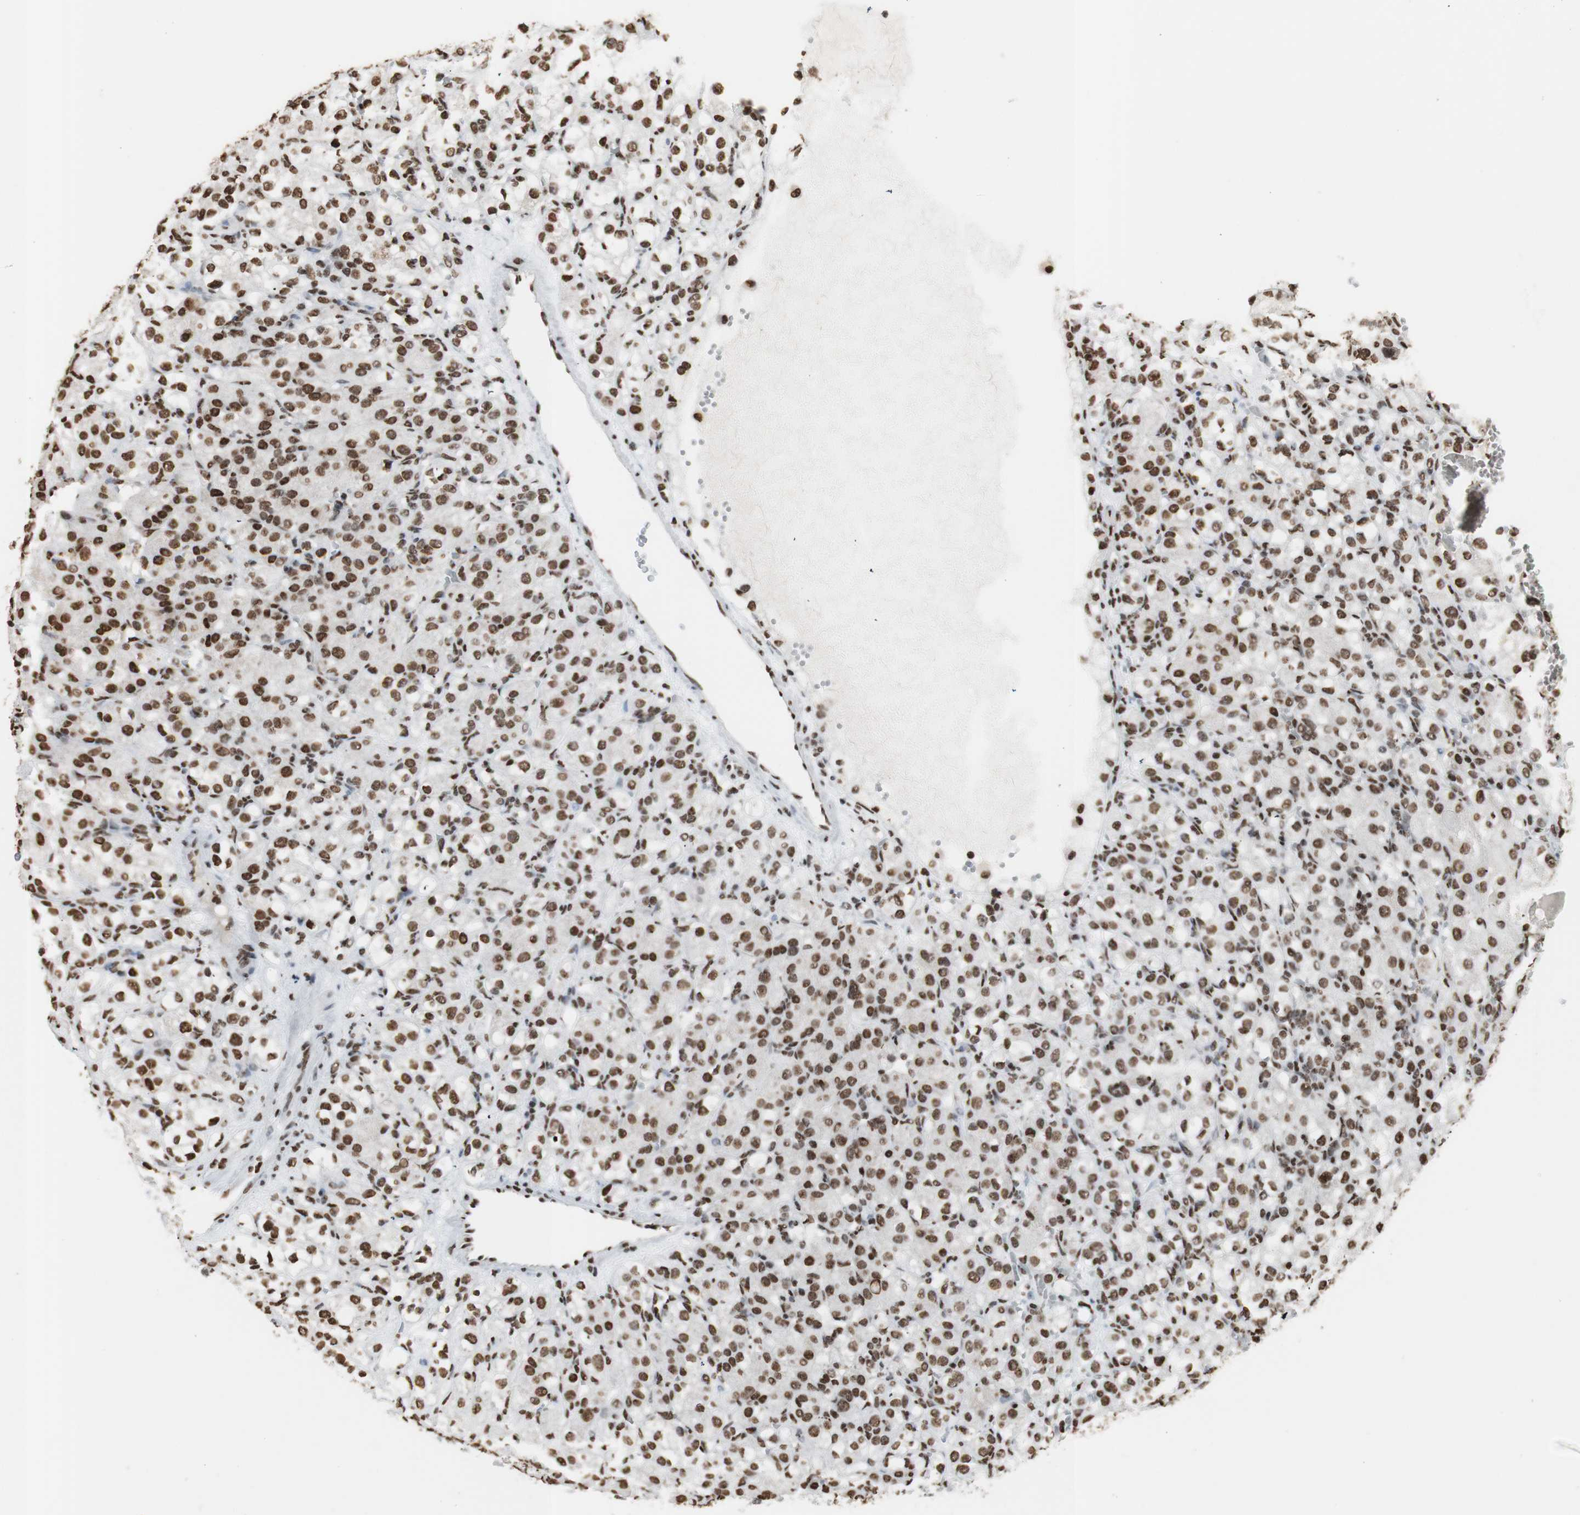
{"staining": {"intensity": "moderate", "quantity": ">75%", "location": "nuclear"}, "tissue": "renal cancer", "cell_type": "Tumor cells", "image_type": "cancer", "snomed": [{"axis": "morphology", "description": "Adenocarcinoma, NOS"}, {"axis": "topography", "description": "Kidney"}], "caption": "Tumor cells display medium levels of moderate nuclear expression in approximately >75% of cells in human adenocarcinoma (renal). (DAB = brown stain, brightfield microscopy at high magnification).", "gene": "HNRNPA2B1", "patient": {"sex": "male", "age": 61}}